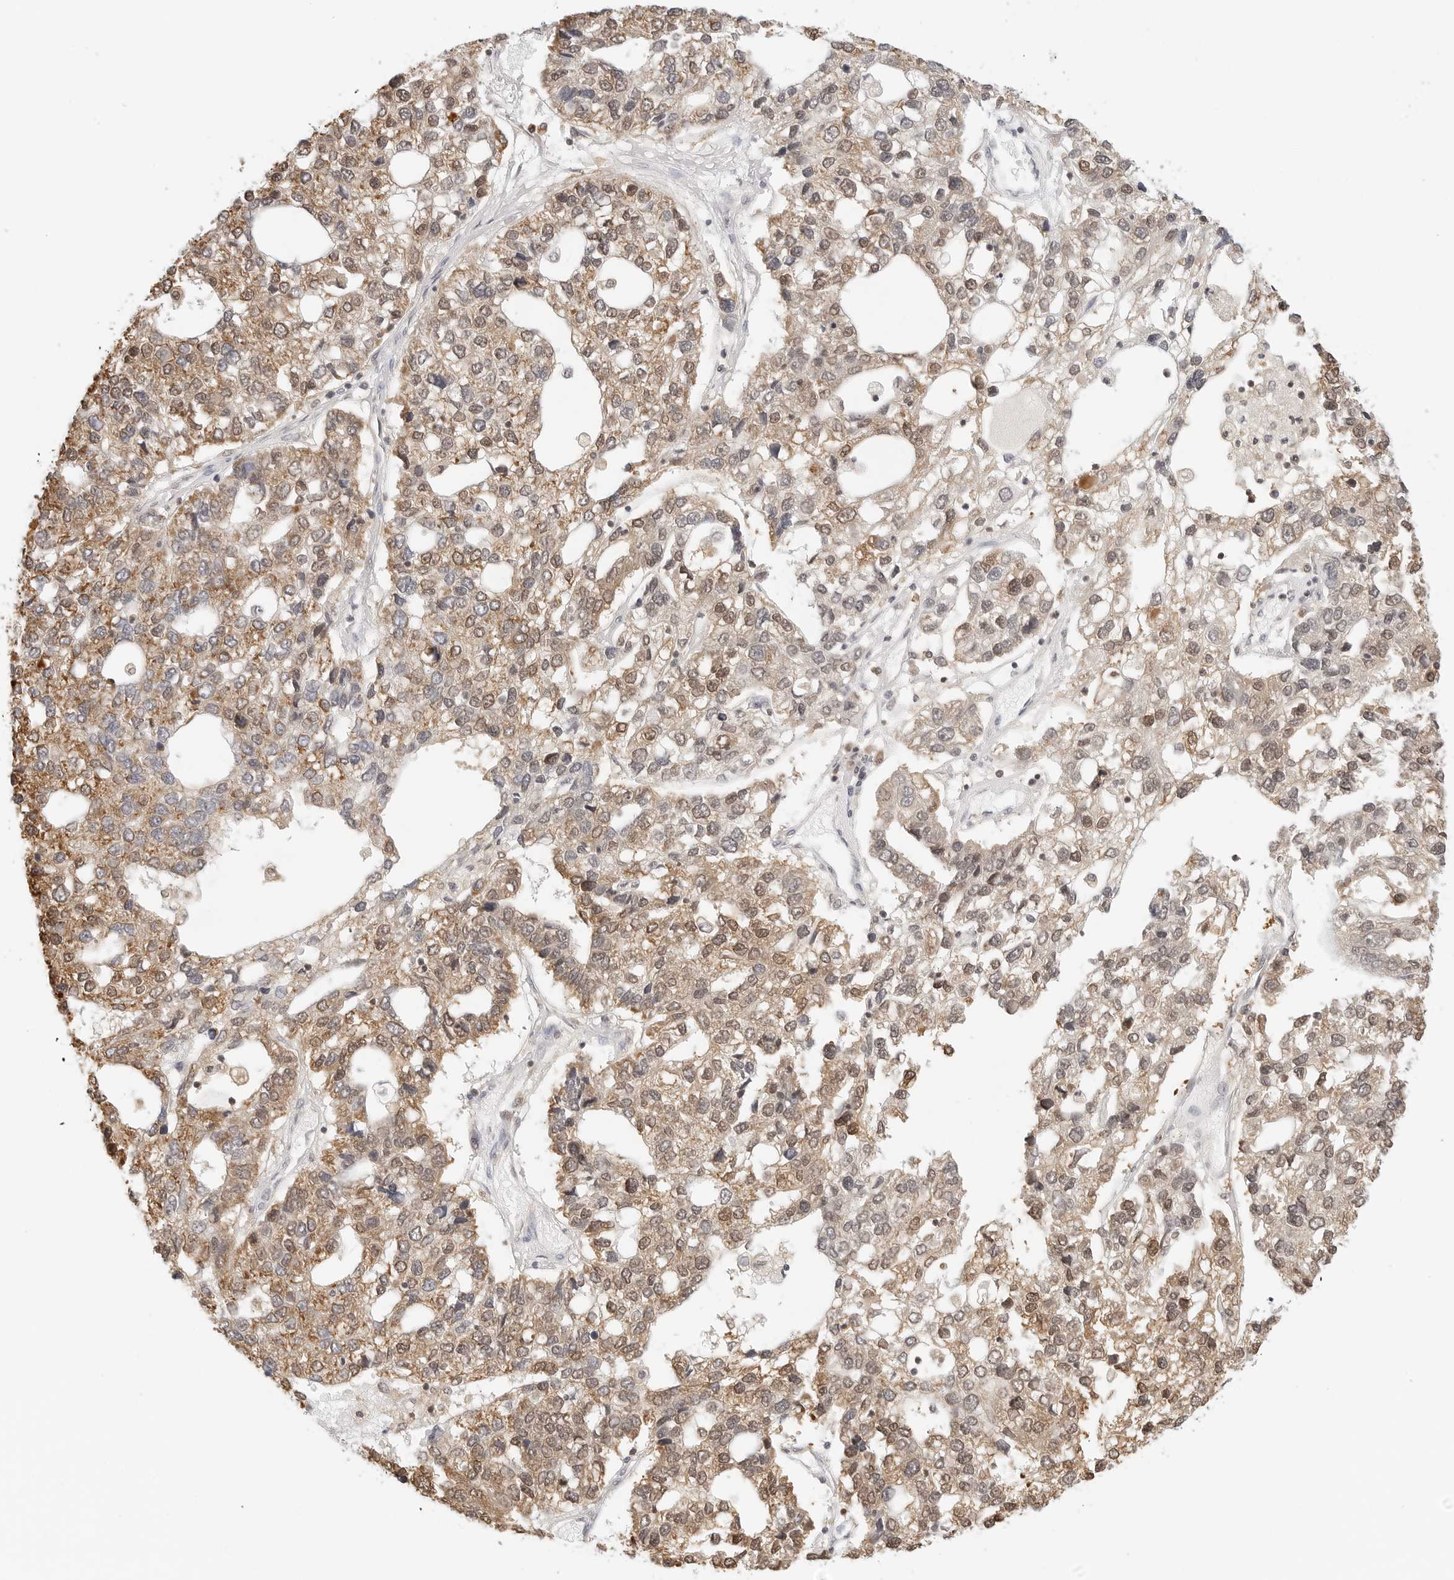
{"staining": {"intensity": "weak", "quantity": ">75%", "location": "cytoplasmic/membranous,nuclear"}, "tissue": "pancreatic cancer", "cell_type": "Tumor cells", "image_type": "cancer", "snomed": [{"axis": "morphology", "description": "Adenocarcinoma, NOS"}, {"axis": "topography", "description": "Pancreas"}], "caption": "Approximately >75% of tumor cells in human adenocarcinoma (pancreatic) show weak cytoplasmic/membranous and nuclear protein expression as visualized by brown immunohistochemical staining.", "gene": "ATL1", "patient": {"sex": "female", "age": 61}}